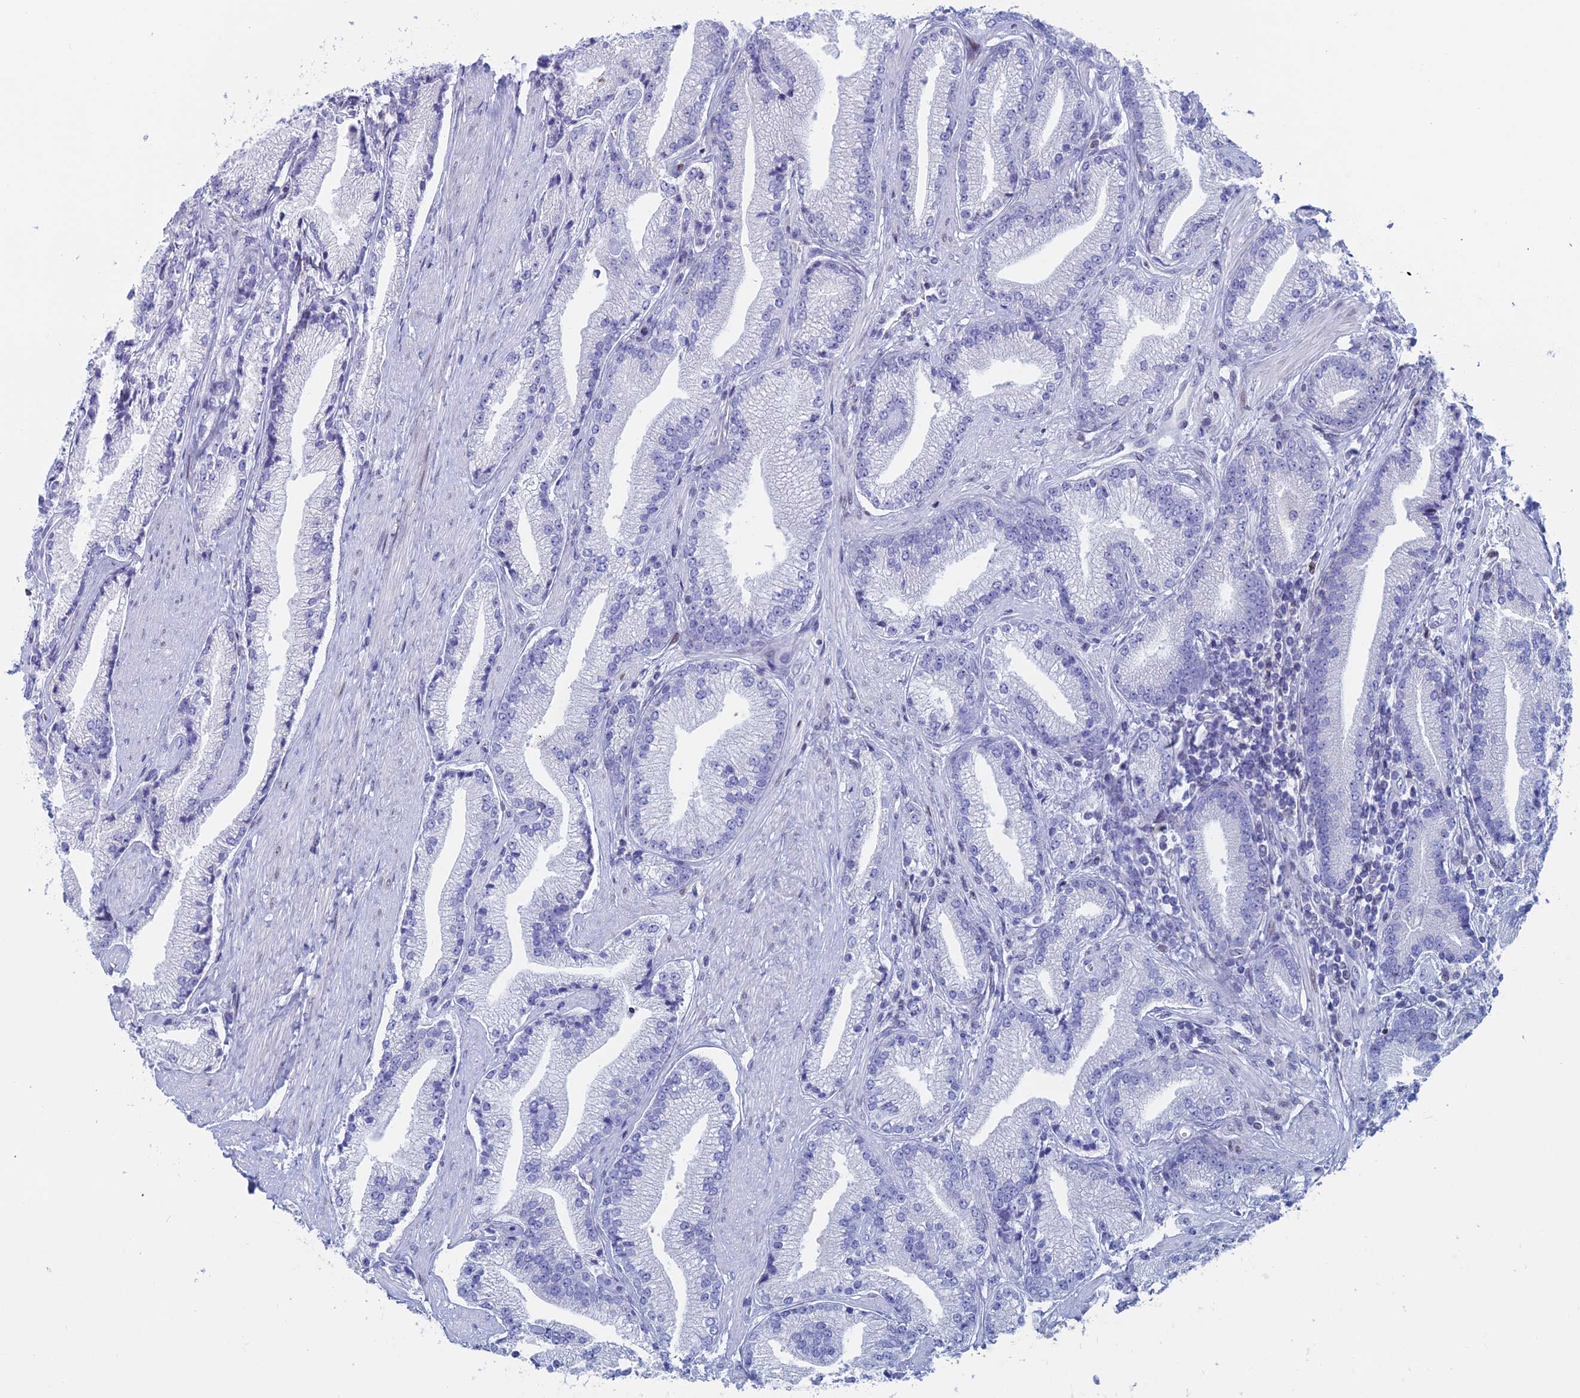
{"staining": {"intensity": "negative", "quantity": "none", "location": "none"}, "tissue": "prostate cancer", "cell_type": "Tumor cells", "image_type": "cancer", "snomed": [{"axis": "morphology", "description": "Adenocarcinoma, High grade"}, {"axis": "topography", "description": "Prostate"}], "caption": "DAB immunohistochemical staining of prostate high-grade adenocarcinoma displays no significant positivity in tumor cells.", "gene": "CERS6", "patient": {"sex": "male", "age": 67}}